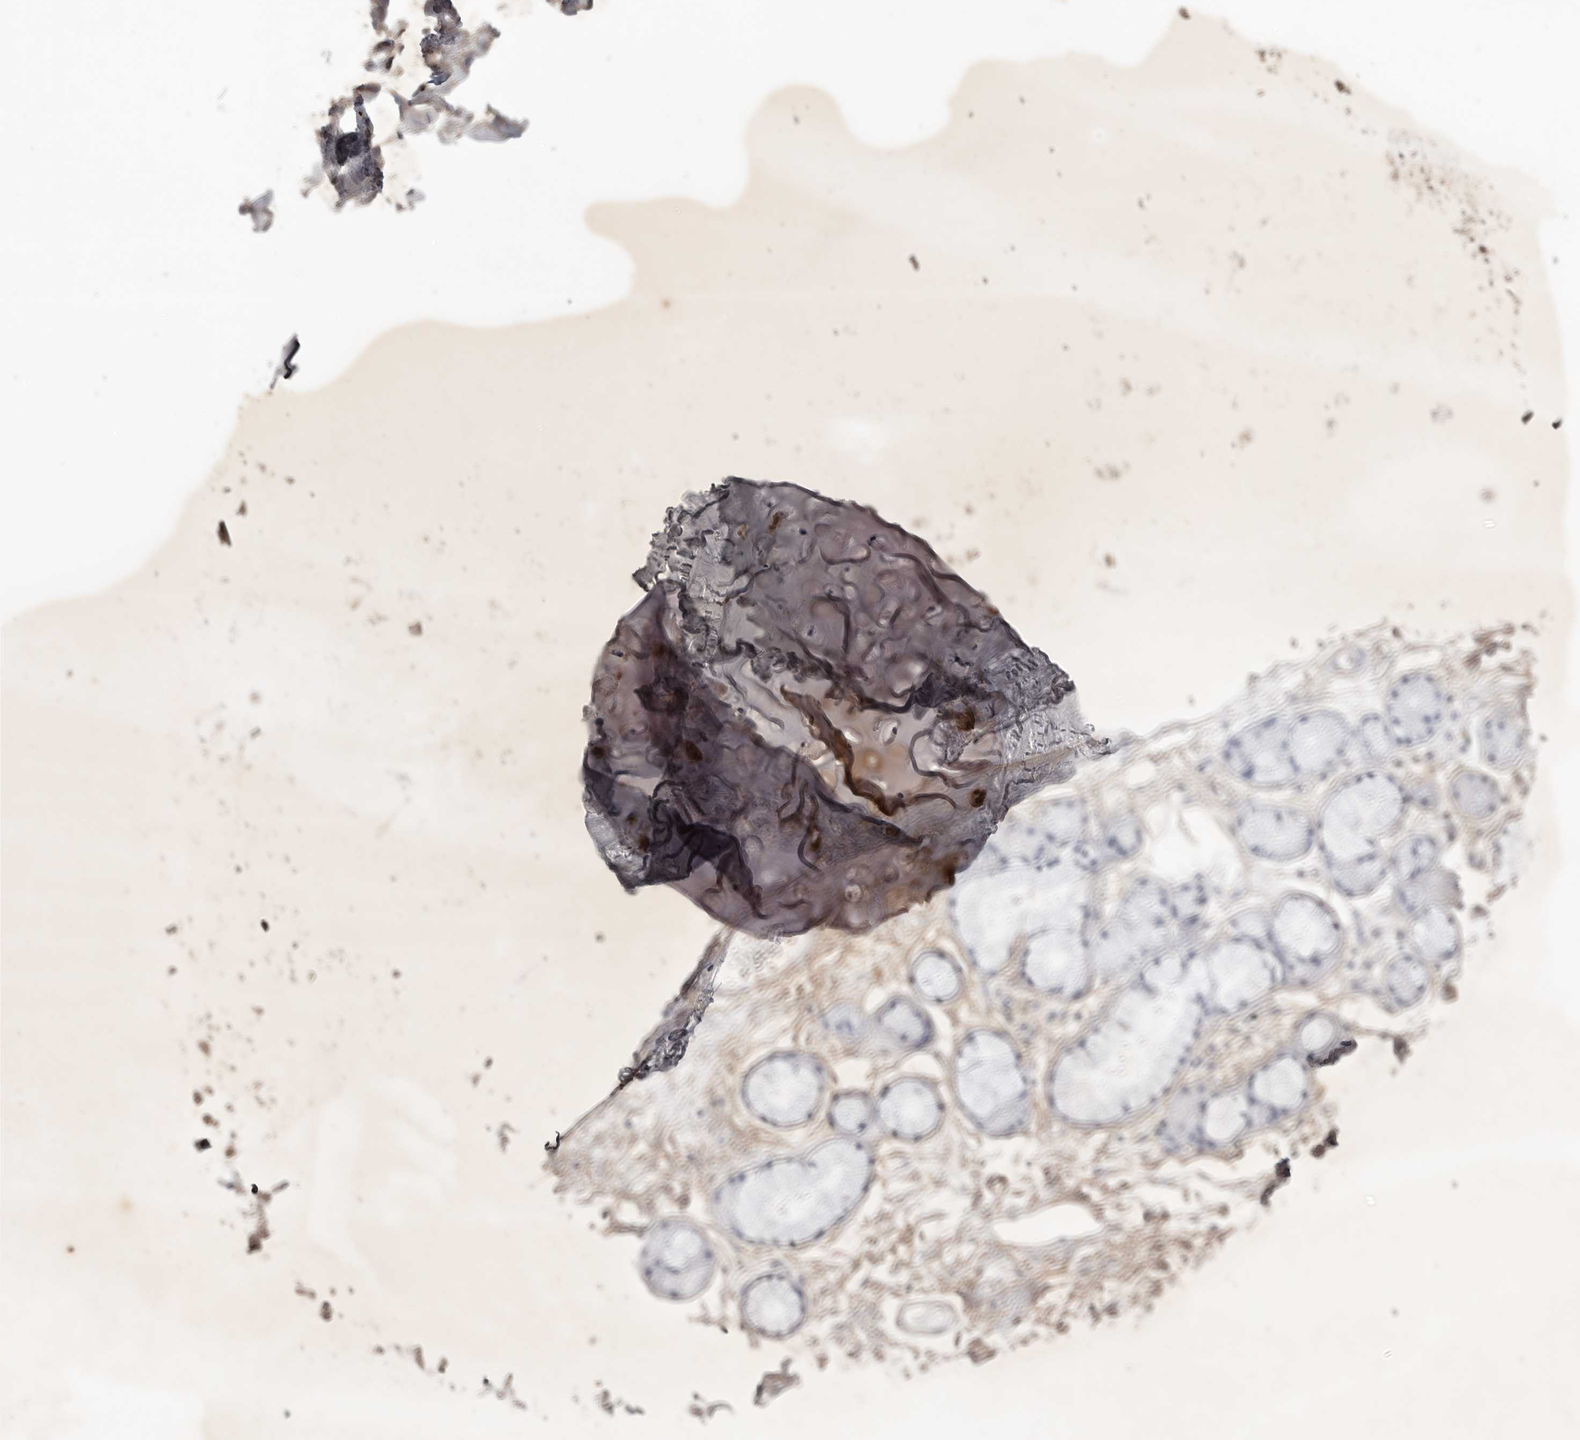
{"staining": {"intensity": "negative", "quantity": "none", "location": "none"}, "tissue": "adipose tissue", "cell_type": "Adipocytes", "image_type": "normal", "snomed": [{"axis": "morphology", "description": "Normal tissue, NOS"}, {"axis": "topography", "description": "Bronchus"}], "caption": "Immunohistochemistry (IHC) photomicrograph of benign human adipose tissue stained for a protein (brown), which shows no staining in adipocytes.", "gene": "RRM1", "patient": {"sex": "male", "age": 66}}